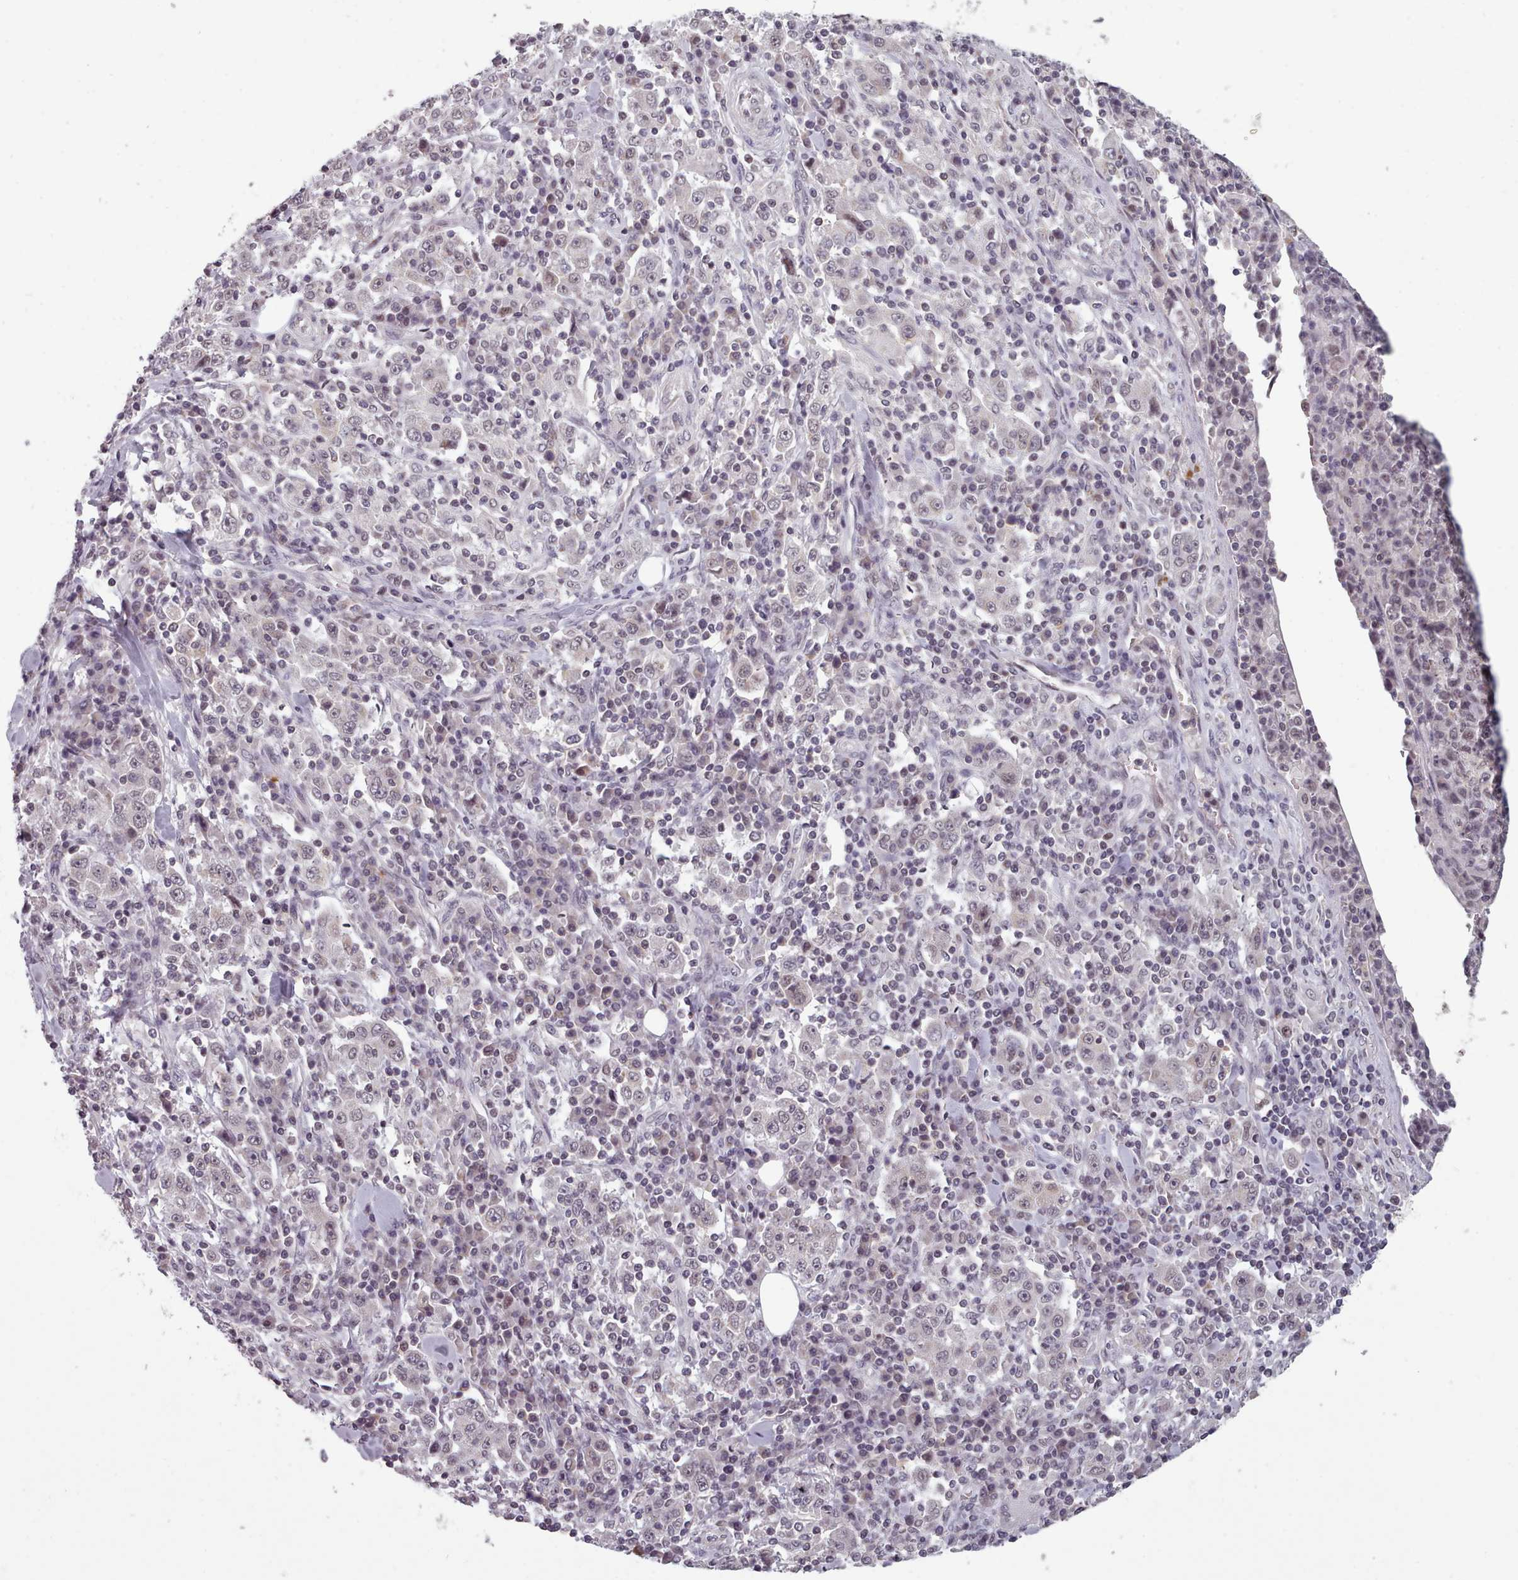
{"staining": {"intensity": "weak", "quantity": "<25%", "location": "nuclear"}, "tissue": "stomach cancer", "cell_type": "Tumor cells", "image_type": "cancer", "snomed": [{"axis": "morphology", "description": "Normal tissue, NOS"}, {"axis": "morphology", "description": "Adenocarcinoma, NOS"}, {"axis": "topography", "description": "Stomach, upper"}, {"axis": "topography", "description": "Stomach"}], "caption": "The image displays no significant expression in tumor cells of stomach cancer (adenocarcinoma).", "gene": "SRSF9", "patient": {"sex": "male", "age": 59}}